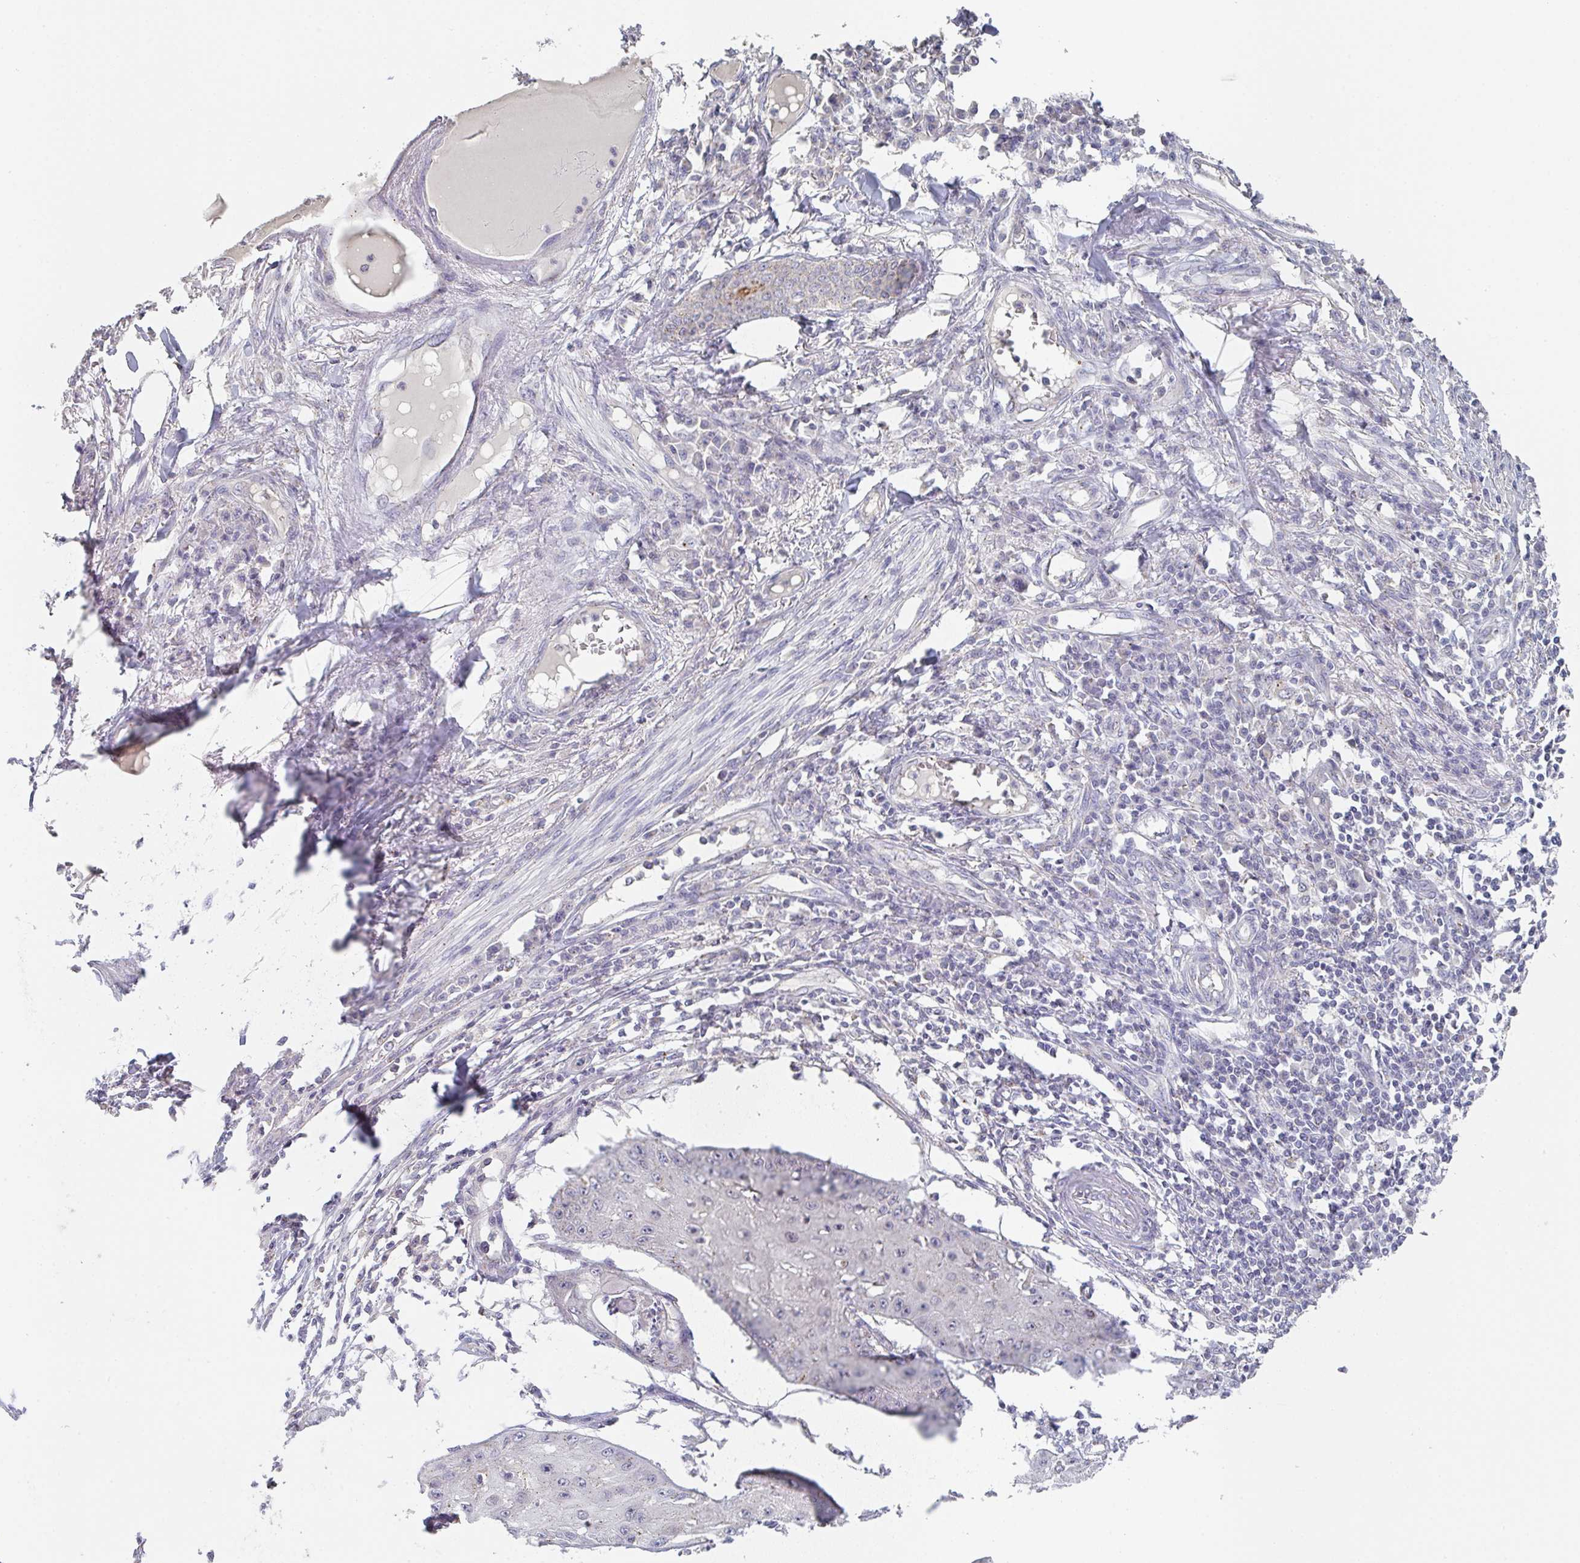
{"staining": {"intensity": "negative", "quantity": "none", "location": "none"}, "tissue": "skin cancer", "cell_type": "Tumor cells", "image_type": "cancer", "snomed": [{"axis": "morphology", "description": "Squamous cell carcinoma, NOS"}, {"axis": "topography", "description": "Skin"}], "caption": "IHC histopathology image of neoplastic tissue: human squamous cell carcinoma (skin) stained with DAB reveals no significant protein positivity in tumor cells. (Brightfield microscopy of DAB immunohistochemistry (IHC) at high magnification).", "gene": "CHMP5", "patient": {"sex": "male", "age": 70}}